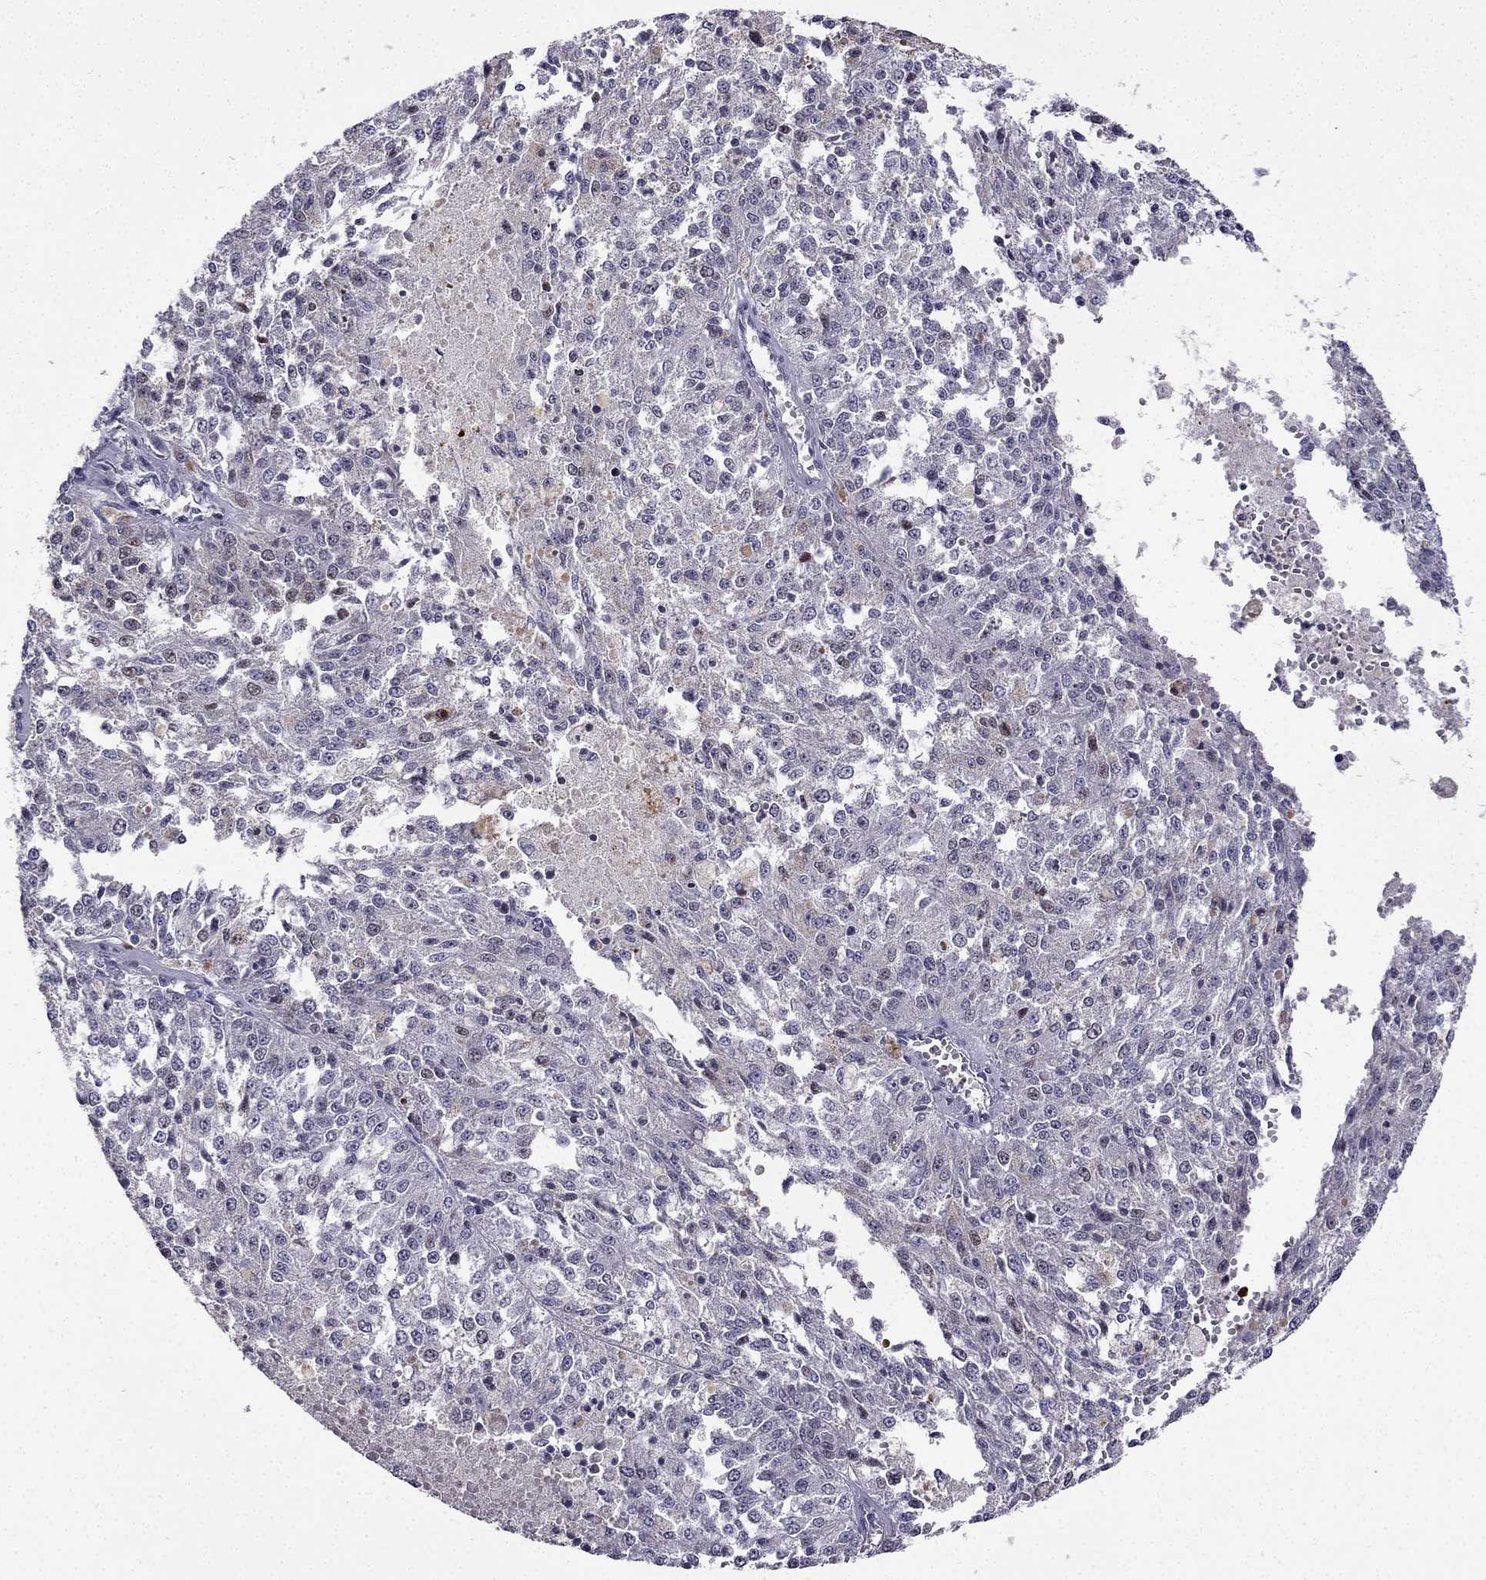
{"staining": {"intensity": "weak", "quantity": "<25%", "location": "nuclear"}, "tissue": "melanoma", "cell_type": "Tumor cells", "image_type": "cancer", "snomed": [{"axis": "morphology", "description": "Malignant melanoma, Metastatic site"}, {"axis": "topography", "description": "Lymph node"}], "caption": "This micrograph is of malignant melanoma (metastatic site) stained with immunohistochemistry (IHC) to label a protein in brown with the nuclei are counter-stained blue. There is no staining in tumor cells. Brightfield microscopy of immunohistochemistry (IHC) stained with DAB (3,3'-diaminobenzidine) (brown) and hematoxylin (blue), captured at high magnification.", "gene": "UHRF1", "patient": {"sex": "female", "age": 64}}